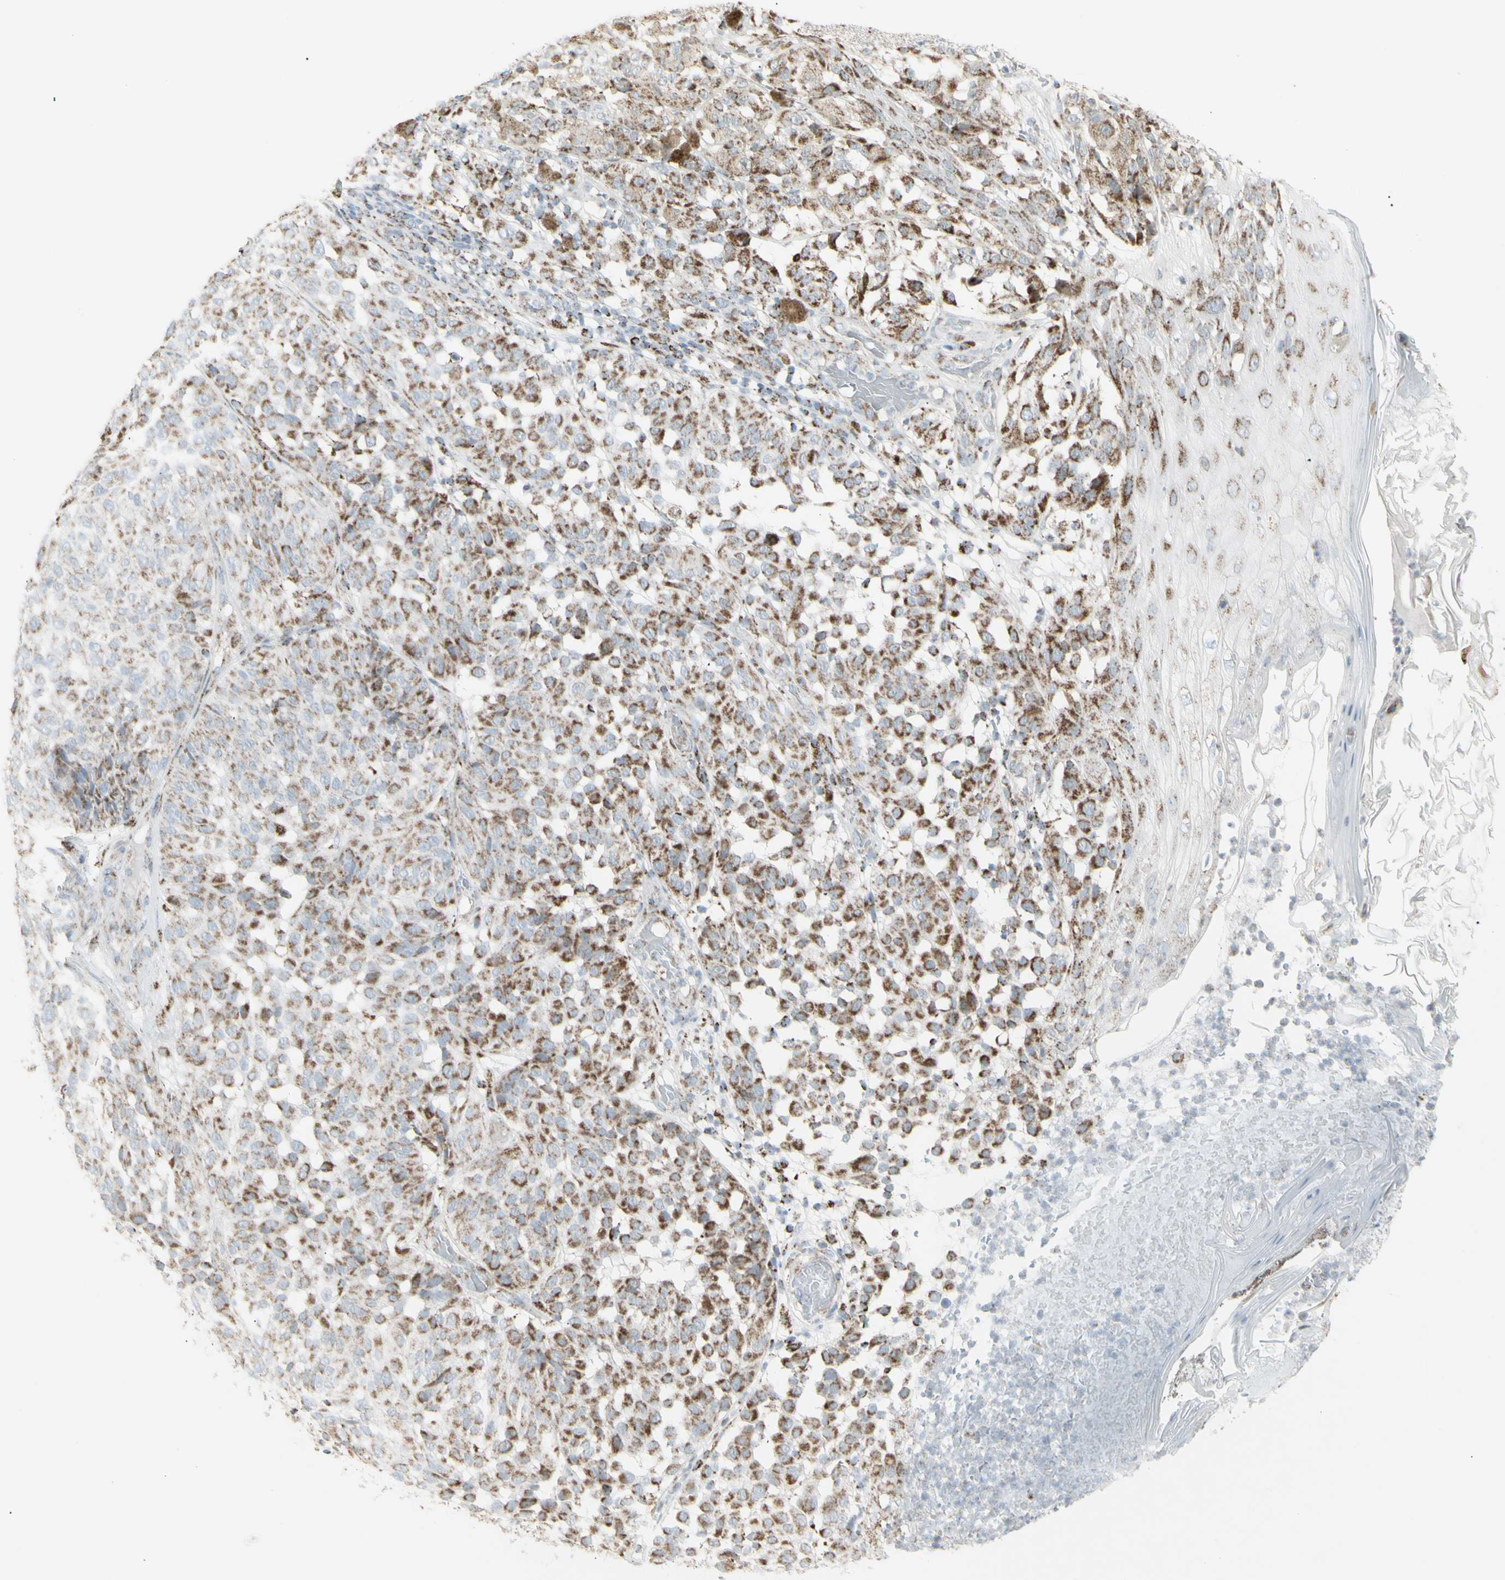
{"staining": {"intensity": "moderate", "quantity": ">75%", "location": "cytoplasmic/membranous"}, "tissue": "melanoma", "cell_type": "Tumor cells", "image_type": "cancer", "snomed": [{"axis": "morphology", "description": "Malignant melanoma, NOS"}, {"axis": "topography", "description": "Skin"}], "caption": "Immunohistochemical staining of melanoma displays medium levels of moderate cytoplasmic/membranous protein staining in approximately >75% of tumor cells.", "gene": "PLGRKT", "patient": {"sex": "female", "age": 46}}